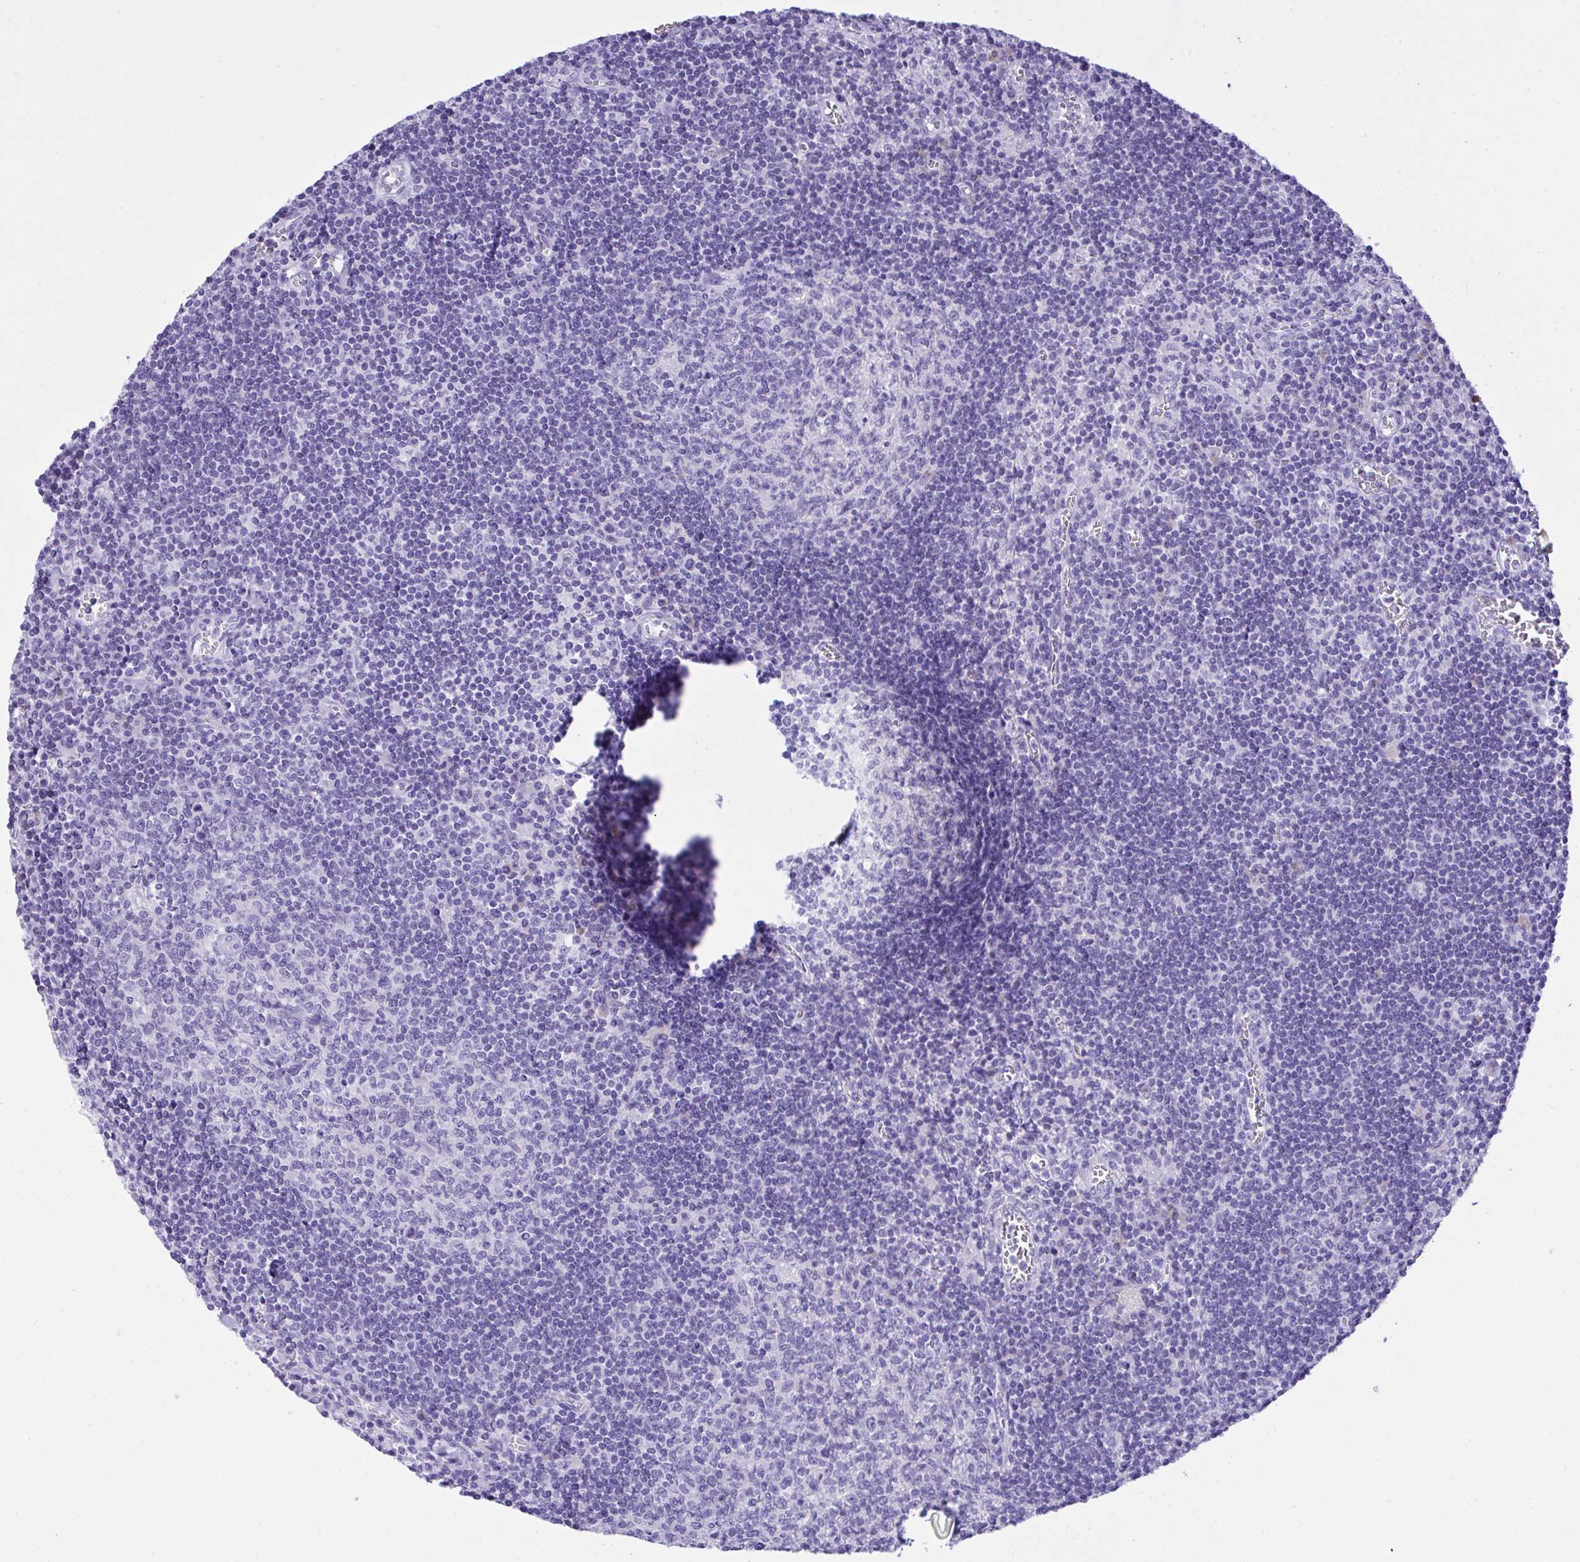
{"staining": {"intensity": "negative", "quantity": "none", "location": "none"}, "tissue": "lymph node", "cell_type": "Germinal center cells", "image_type": "normal", "snomed": [{"axis": "morphology", "description": "Normal tissue, NOS"}, {"axis": "topography", "description": "Lymph node"}], "caption": "A high-resolution image shows immunohistochemistry staining of normal lymph node, which displays no significant positivity in germinal center cells.", "gene": "AKR1D1", "patient": {"sex": "male", "age": 67}}